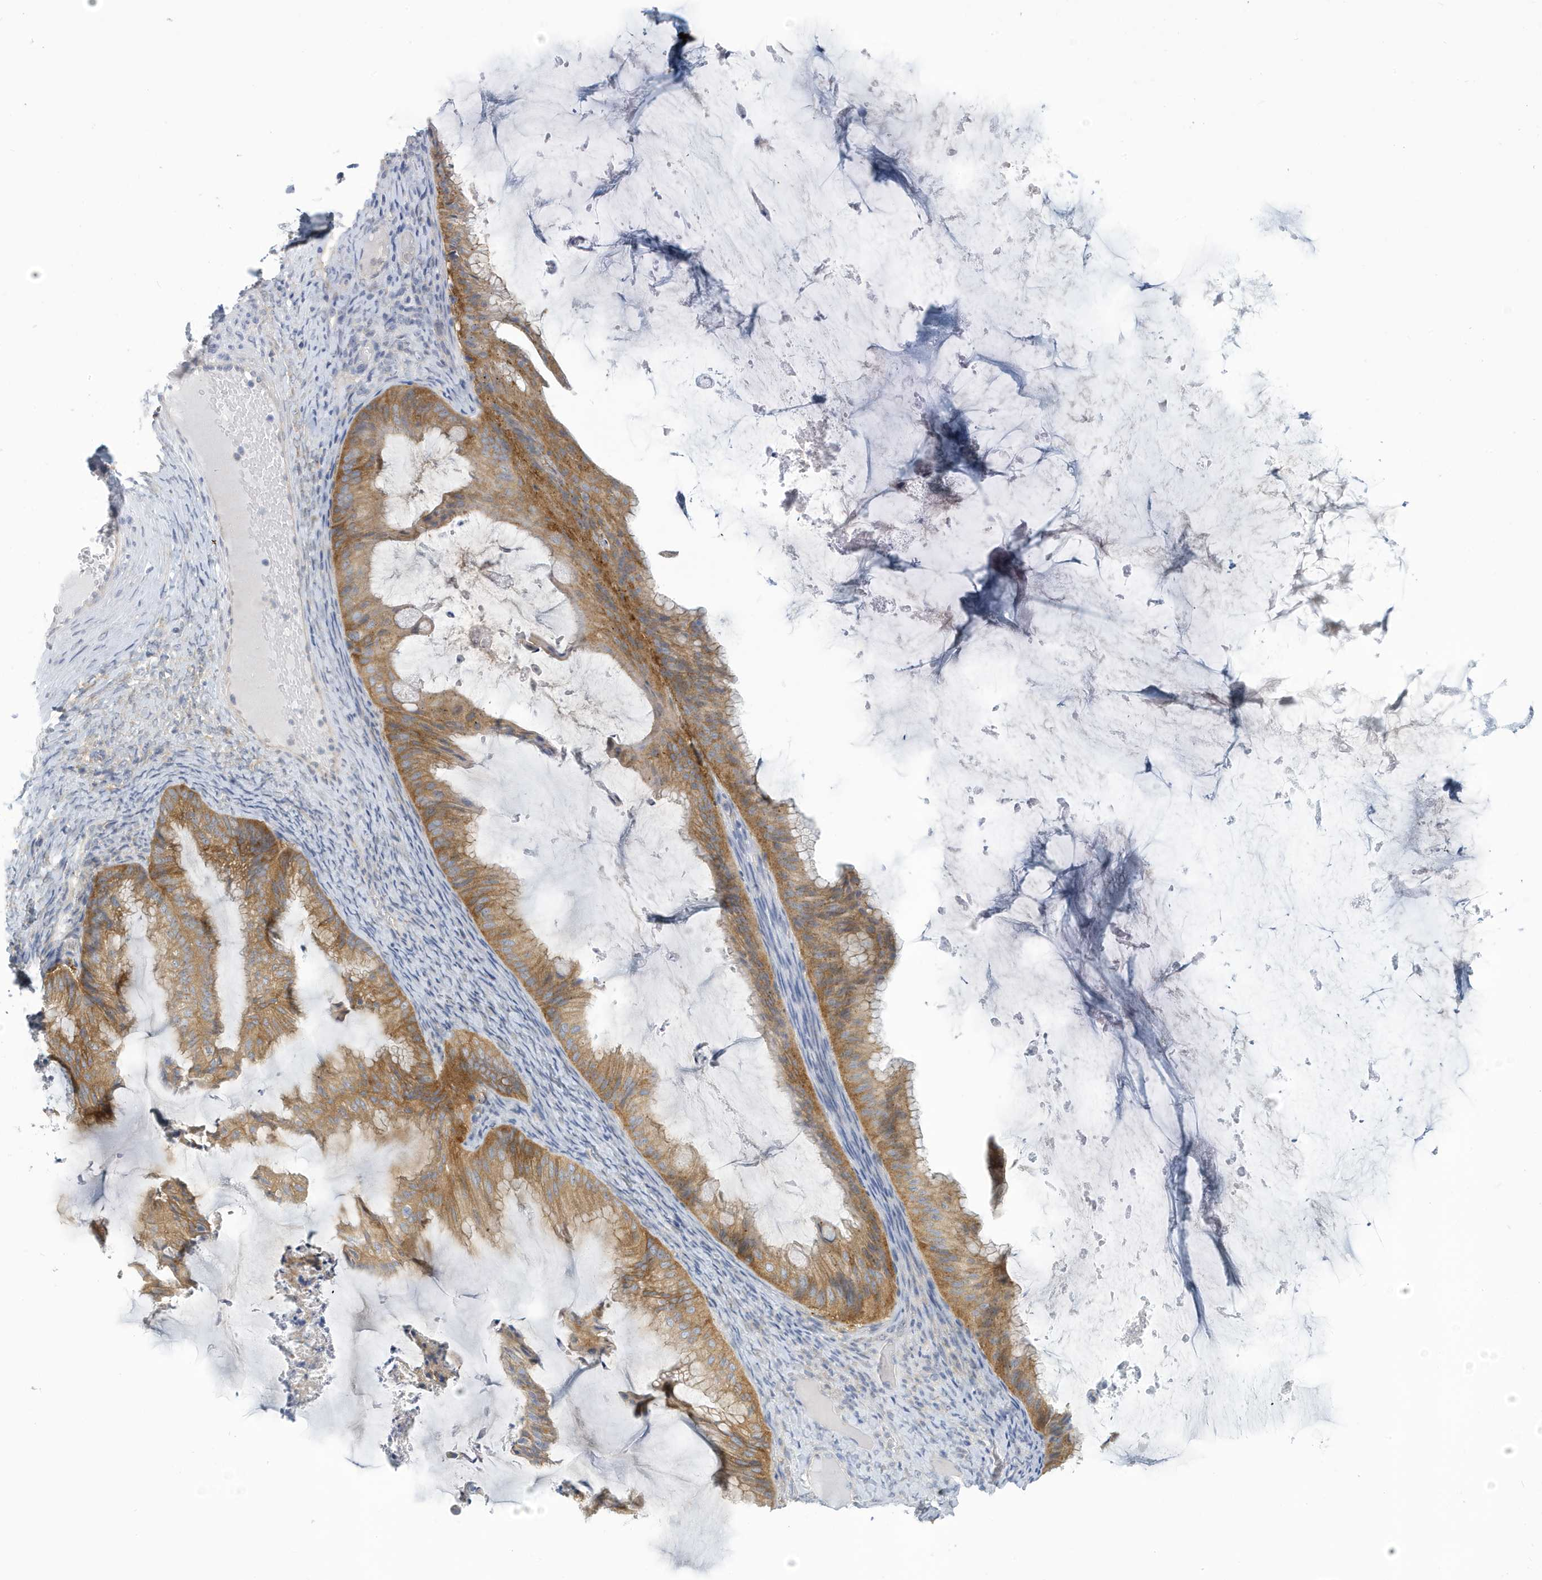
{"staining": {"intensity": "moderate", "quantity": ">75%", "location": "cytoplasmic/membranous"}, "tissue": "ovarian cancer", "cell_type": "Tumor cells", "image_type": "cancer", "snomed": [{"axis": "morphology", "description": "Cystadenocarcinoma, mucinous, NOS"}, {"axis": "topography", "description": "Ovary"}], "caption": "Protein expression analysis of ovarian cancer shows moderate cytoplasmic/membranous staining in approximately >75% of tumor cells.", "gene": "VTA1", "patient": {"sex": "female", "age": 61}}